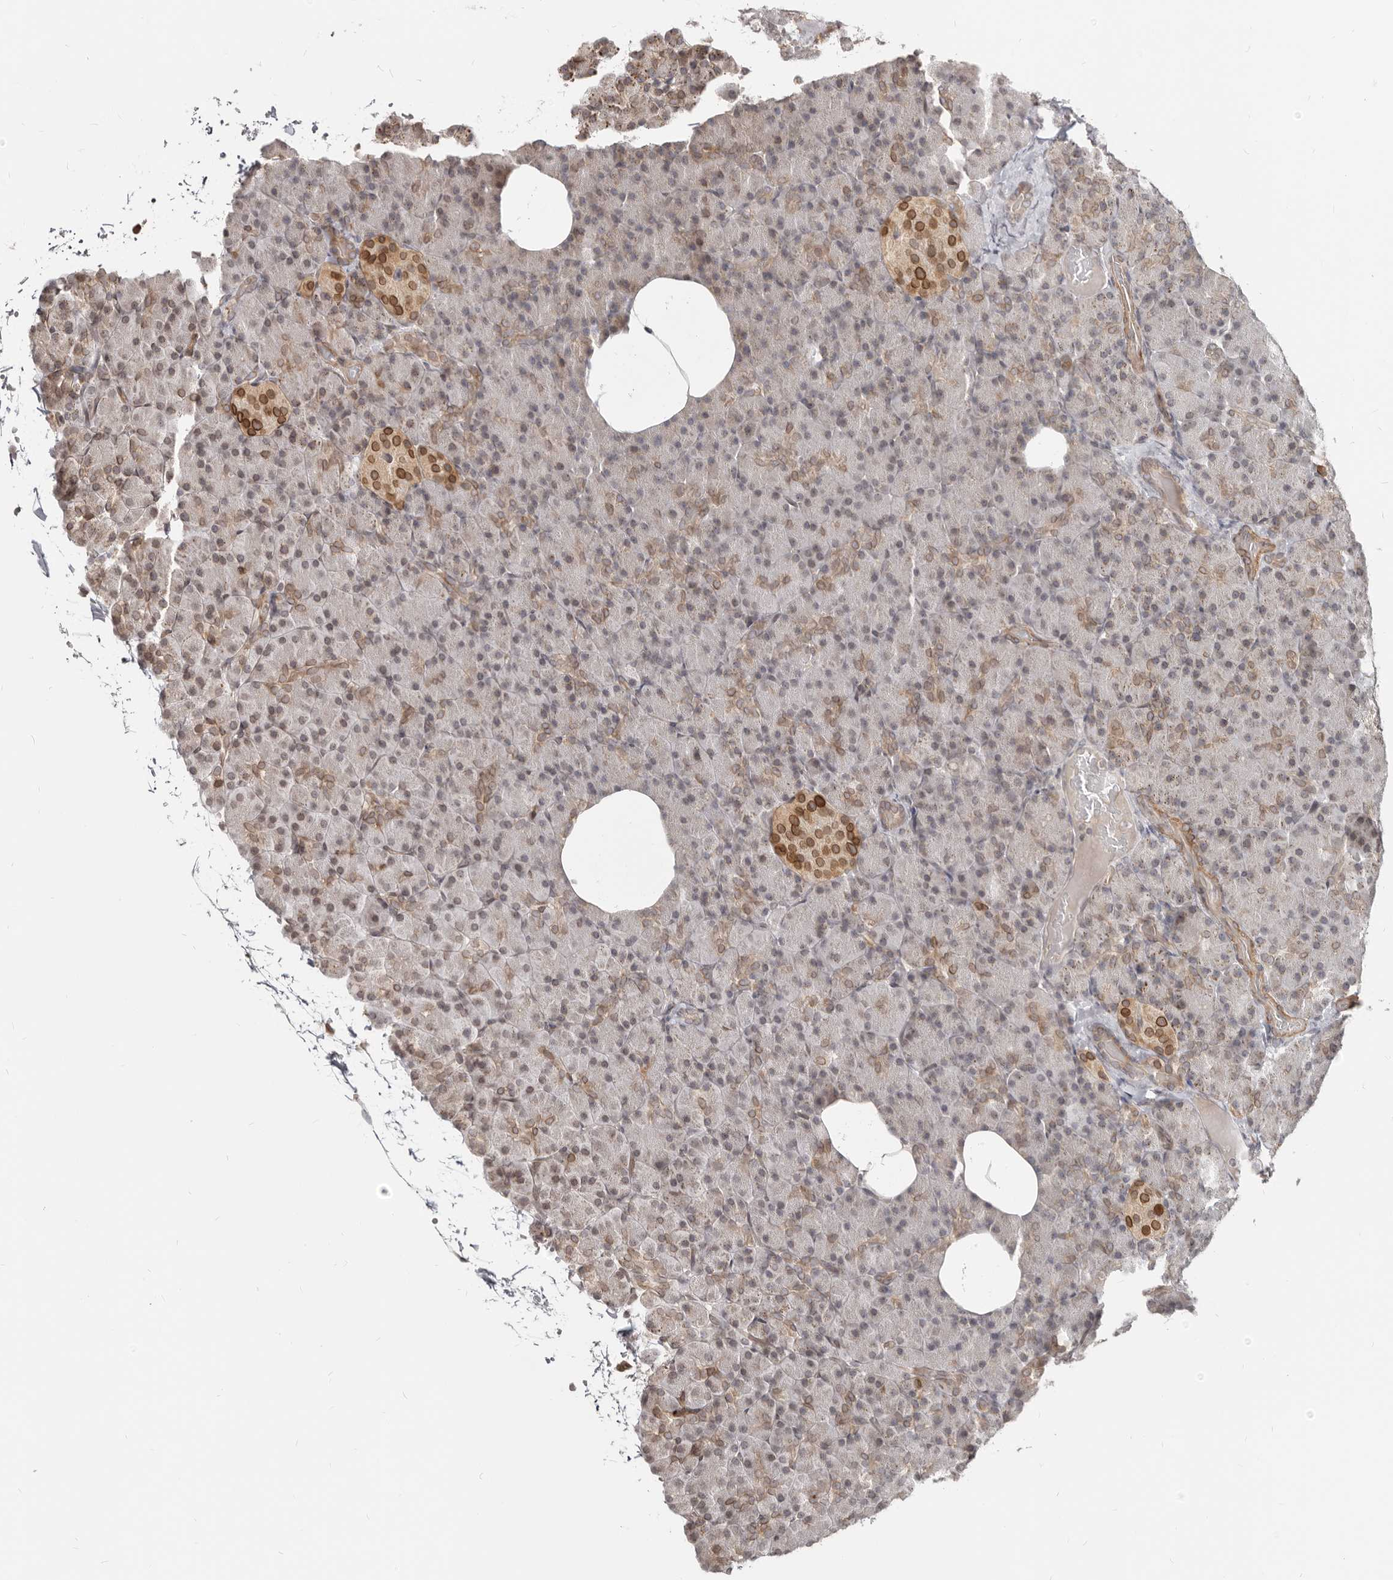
{"staining": {"intensity": "weak", "quantity": "<25%", "location": "cytoplasmic/membranous,nuclear"}, "tissue": "pancreas", "cell_type": "Exocrine glandular cells", "image_type": "normal", "snomed": [{"axis": "morphology", "description": "Normal tissue, NOS"}, {"axis": "topography", "description": "Pancreas"}], "caption": "Immunohistochemical staining of benign human pancreas displays no significant expression in exocrine glandular cells. (Stains: DAB IHC with hematoxylin counter stain, Microscopy: brightfield microscopy at high magnification).", "gene": "NUP153", "patient": {"sex": "female", "age": 43}}